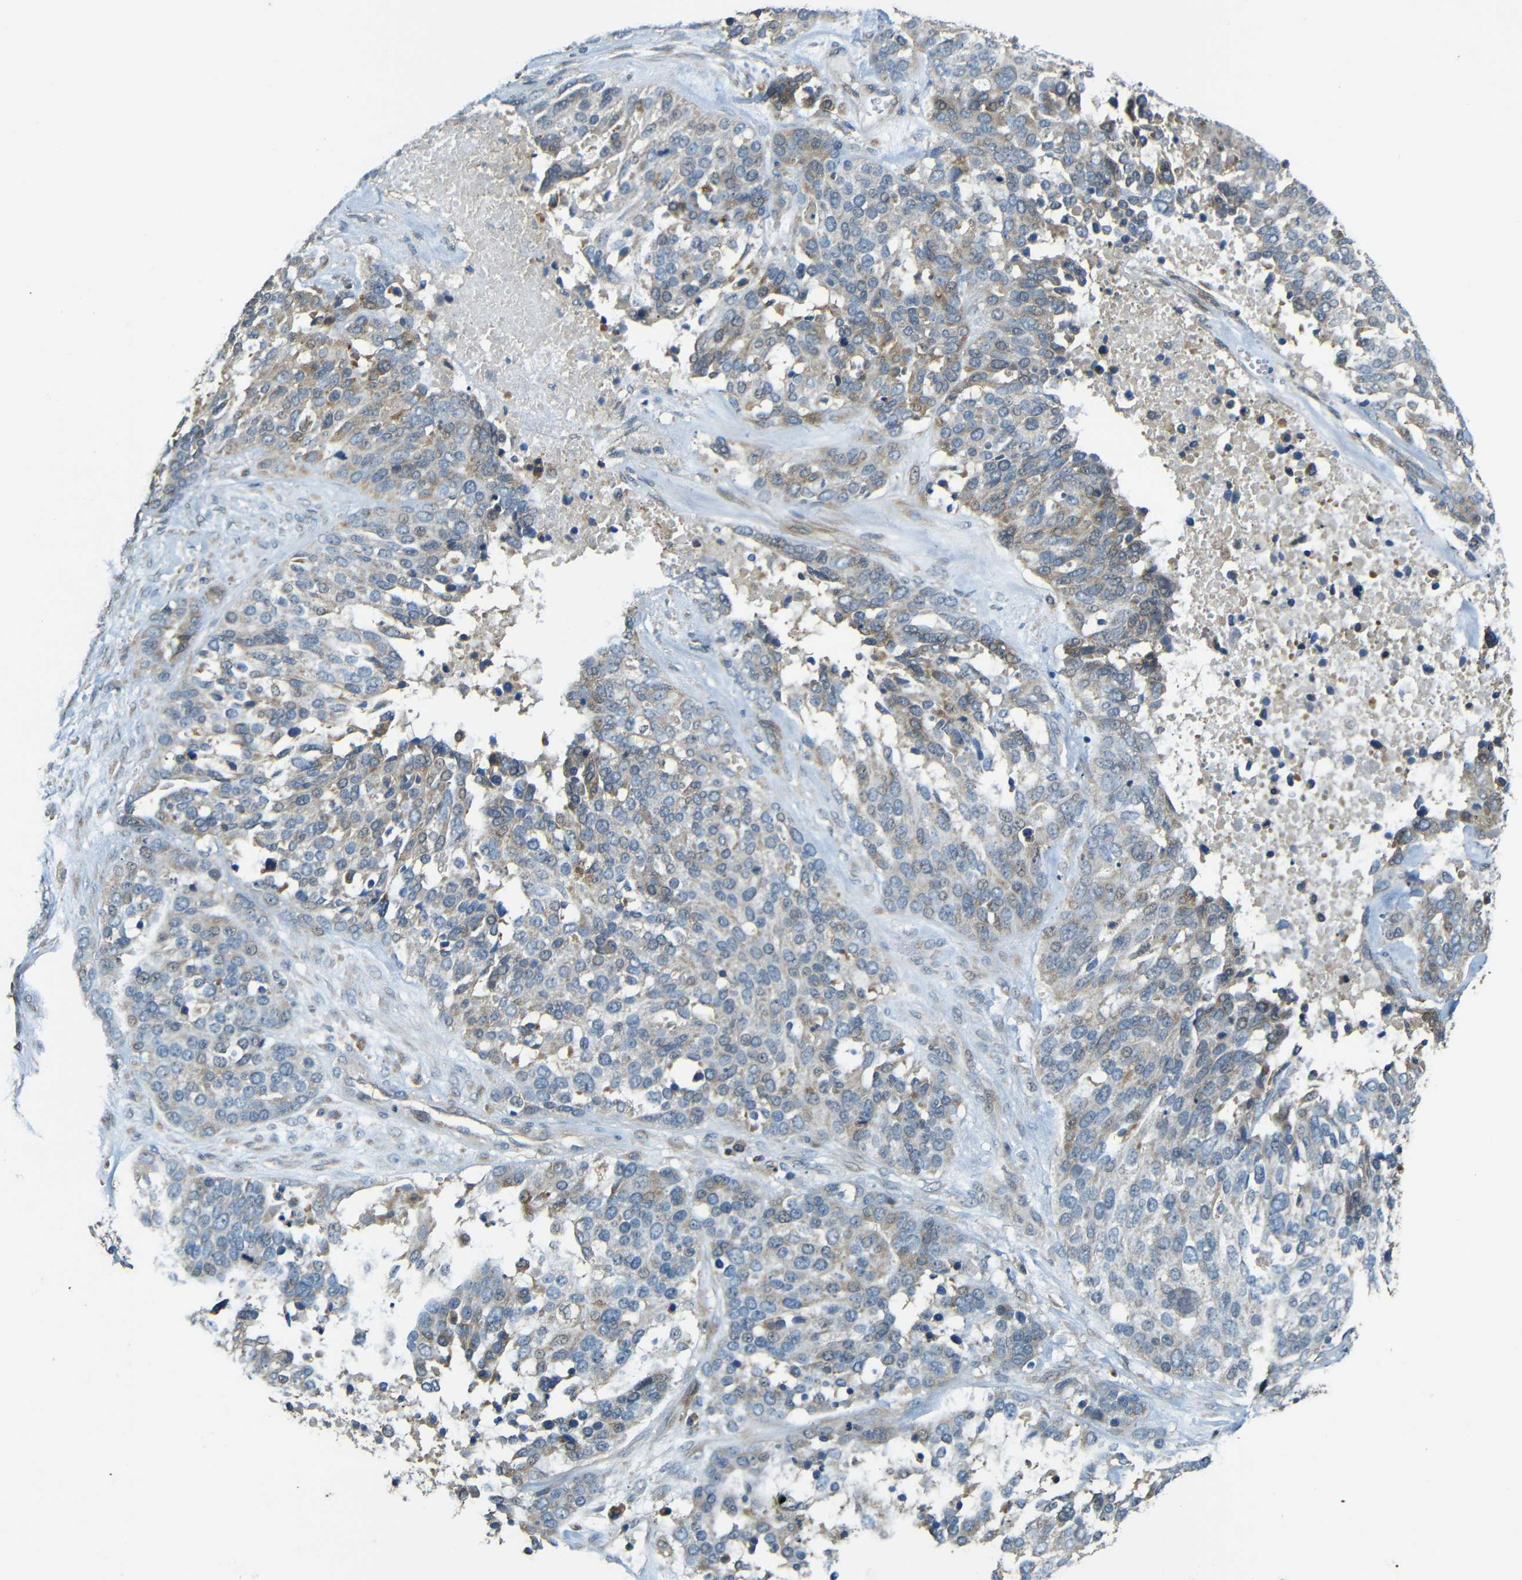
{"staining": {"intensity": "moderate", "quantity": "<25%", "location": "cytoplasmic/membranous"}, "tissue": "ovarian cancer", "cell_type": "Tumor cells", "image_type": "cancer", "snomed": [{"axis": "morphology", "description": "Cystadenocarcinoma, serous, NOS"}, {"axis": "topography", "description": "Ovary"}], "caption": "Immunohistochemical staining of human serous cystadenocarcinoma (ovarian) reveals moderate cytoplasmic/membranous protein positivity in approximately <25% of tumor cells.", "gene": "FNDC3A", "patient": {"sex": "female", "age": 44}}